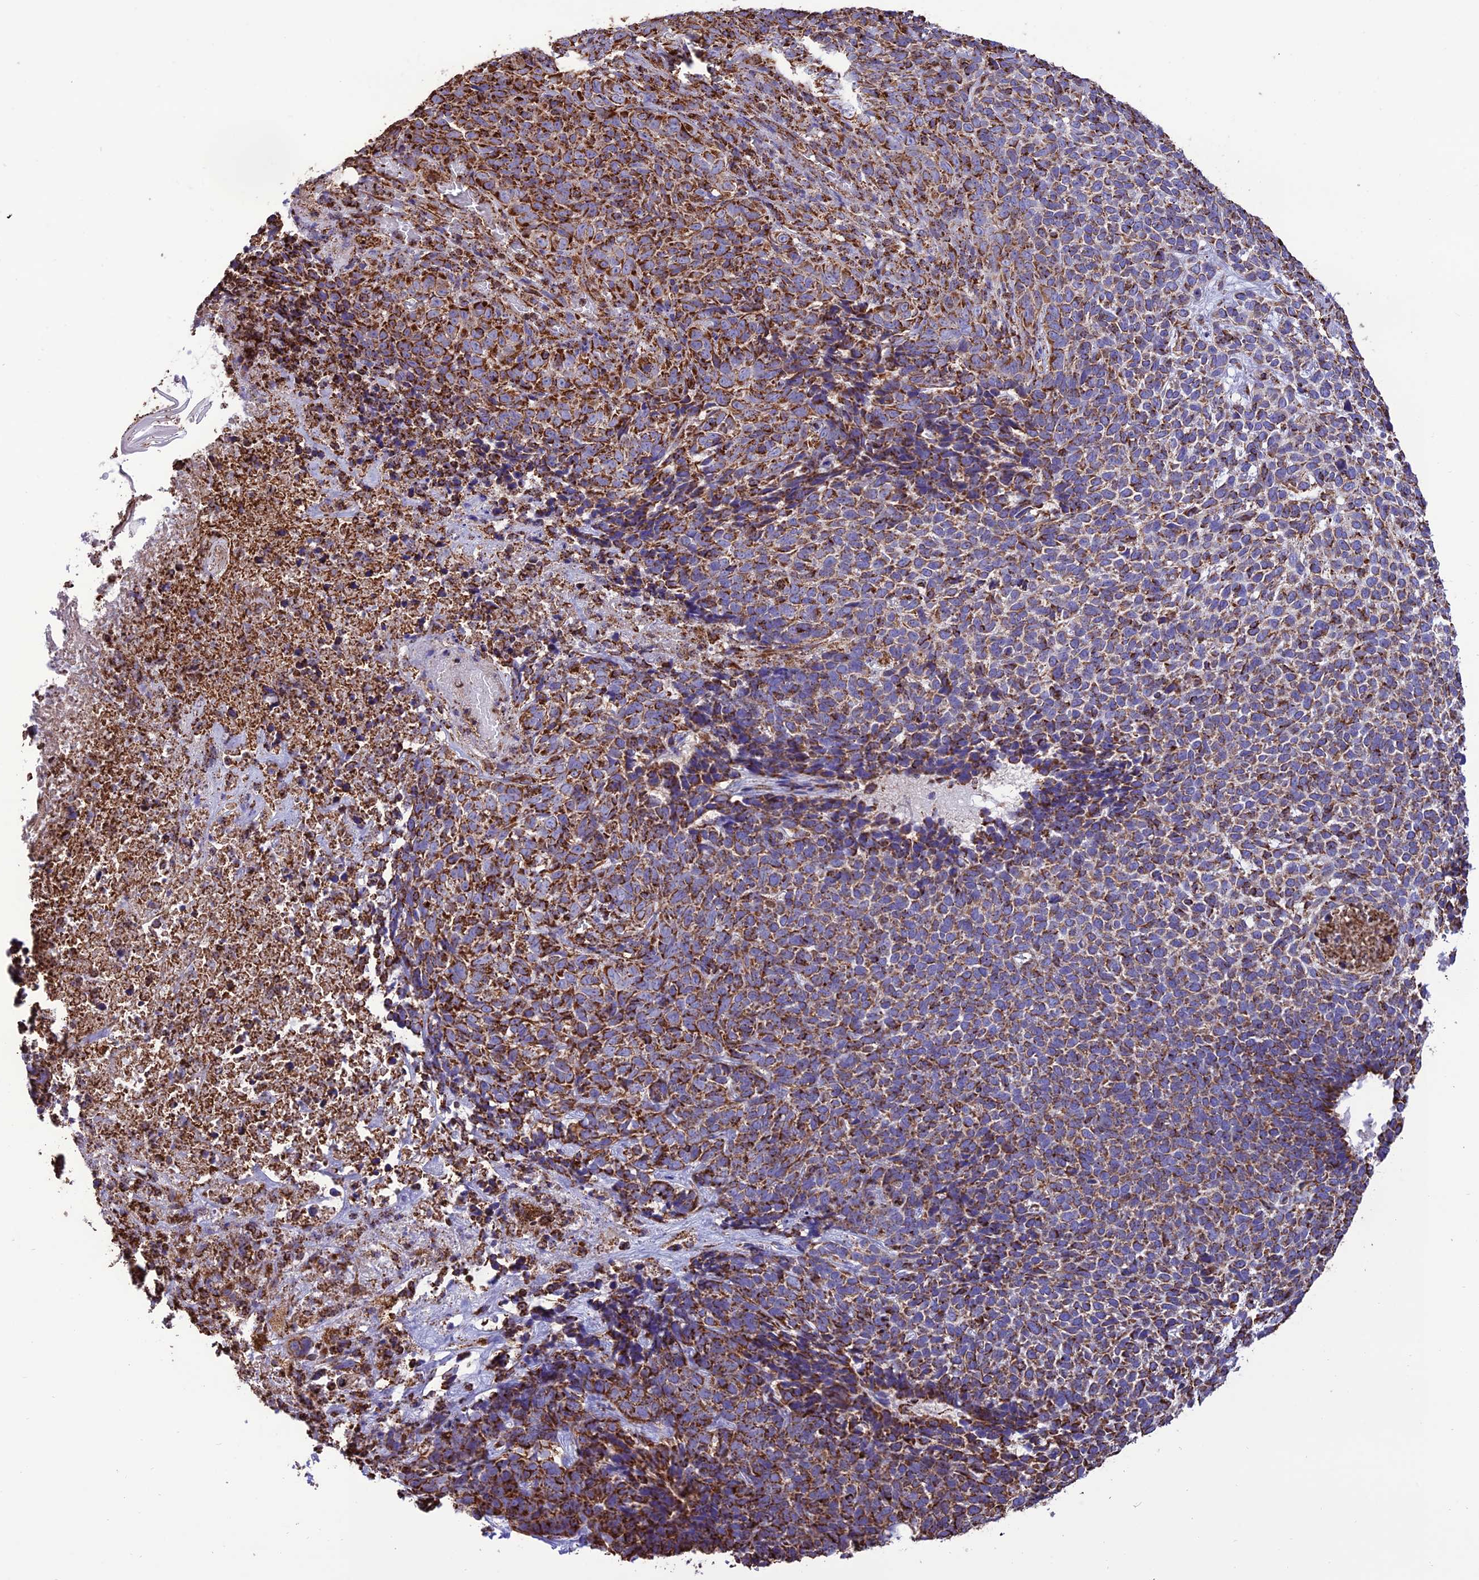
{"staining": {"intensity": "strong", "quantity": "25%-75%", "location": "cytoplasmic/membranous"}, "tissue": "skin cancer", "cell_type": "Tumor cells", "image_type": "cancer", "snomed": [{"axis": "morphology", "description": "Basal cell carcinoma"}, {"axis": "topography", "description": "Skin"}], "caption": "High-magnification brightfield microscopy of skin basal cell carcinoma stained with DAB (3,3'-diaminobenzidine) (brown) and counterstained with hematoxylin (blue). tumor cells exhibit strong cytoplasmic/membranous staining is seen in approximately25%-75% of cells.", "gene": "NDUFAF1", "patient": {"sex": "female", "age": 84}}